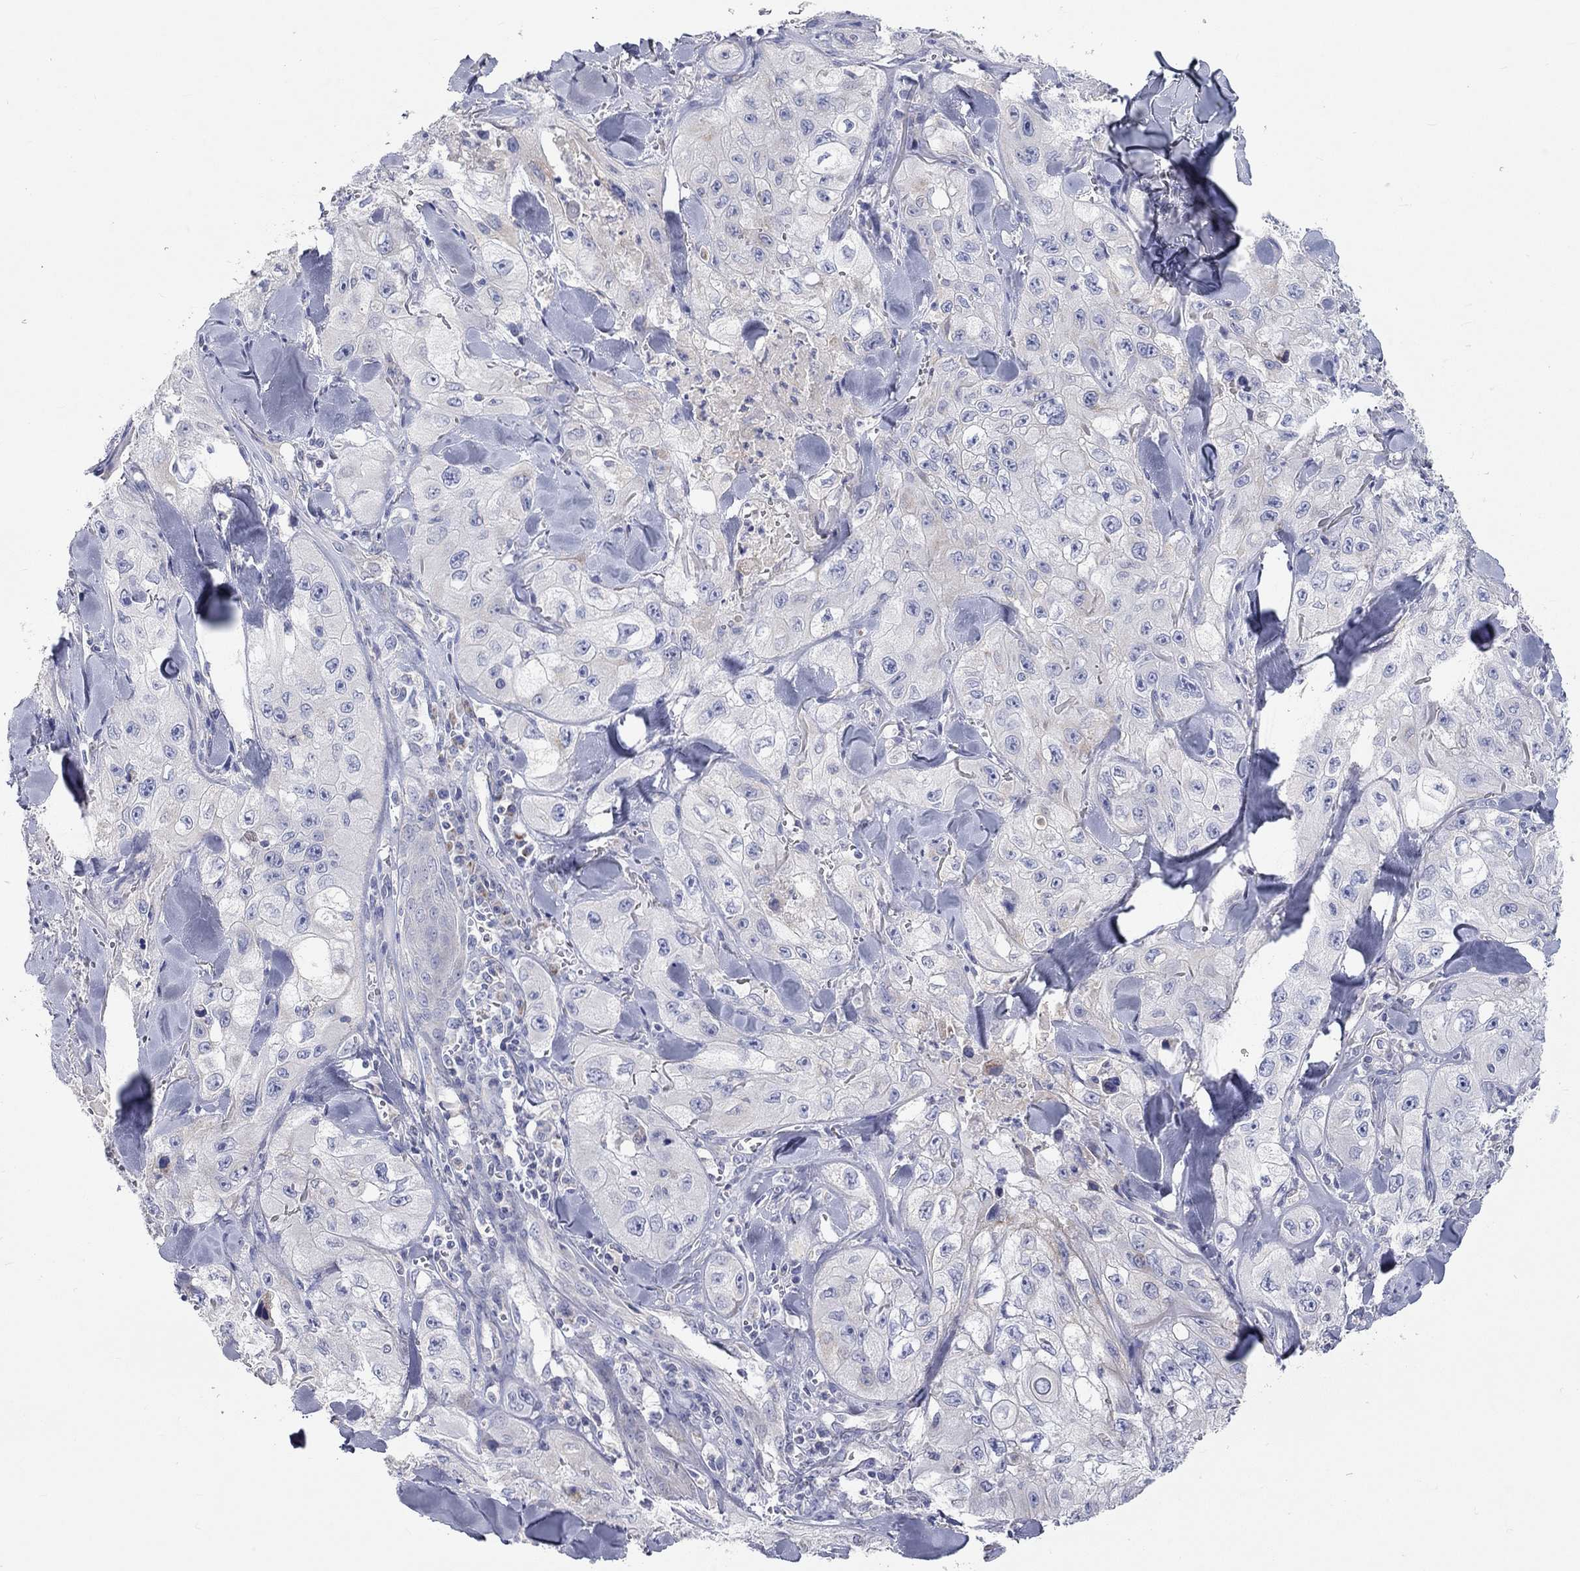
{"staining": {"intensity": "negative", "quantity": "none", "location": "none"}, "tissue": "skin cancer", "cell_type": "Tumor cells", "image_type": "cancer", "snomed": [{"axis": "morphology", "description": "Squamous cell carcinoma, NOS"}, {"axis": "topography", "description": "Skin"}, {"axis": "topography", "description": "Subcutis"}], "caption": "Immunohistochemical staining of skin cancer exhibits no significant positivity in tumor cells. (Brightfield microscopy of DAB immunohistochemistry (IHC) at high magnification).", "gene": "RCAN1", "patient": {"sex": "male", "age": 73}}